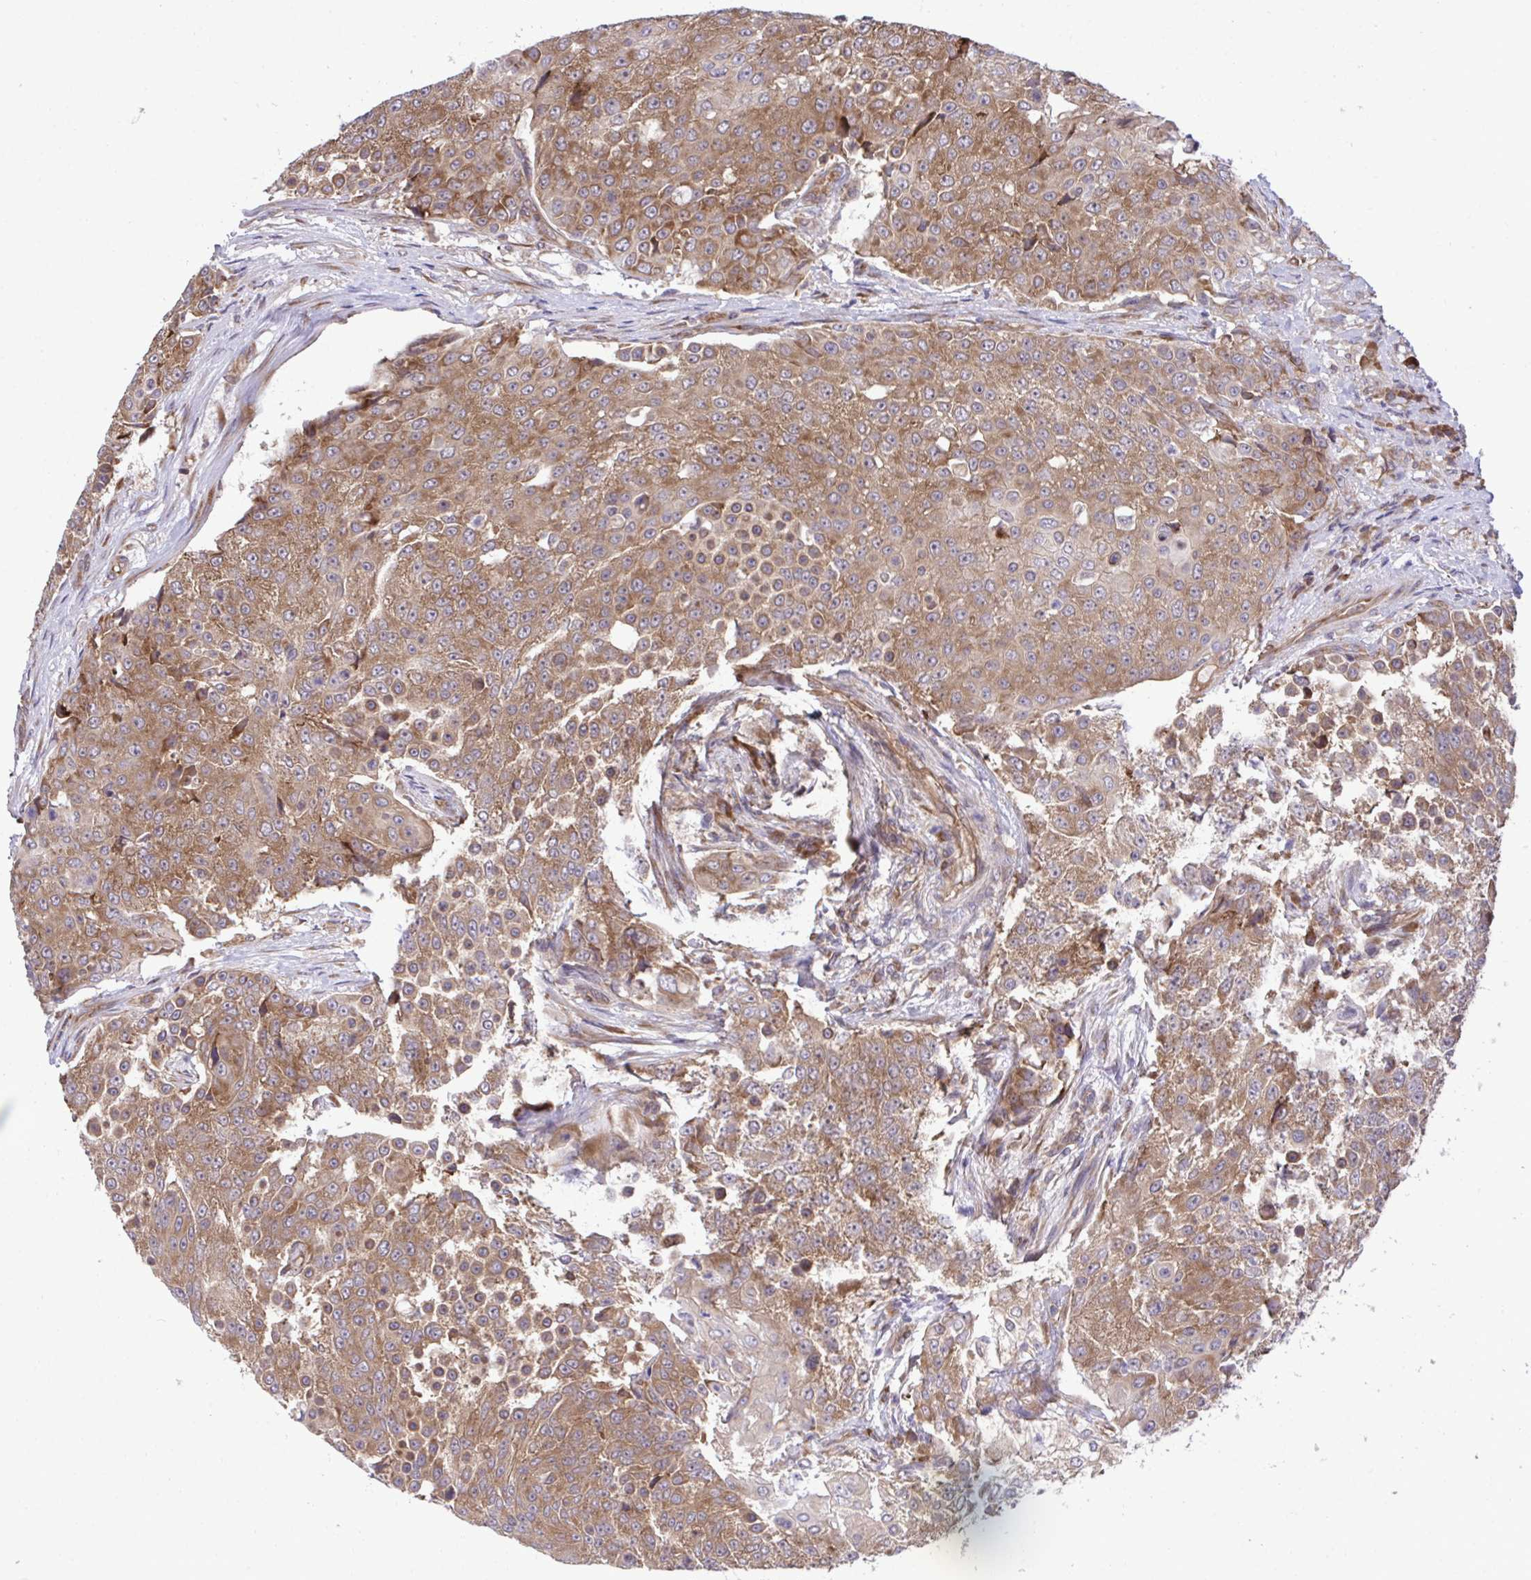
{"staining": {"intensity": "moderate", "quantity": ">75%", "location": "cytoplasmic/membranous"}, "tissue": "urothelial cancer", "cell_type": "Tumor cells", "image_type": "cancer", "snomed": [{"axis": "morphology", "description": "Urothelial carcinoma, High grade"}, {"axis": "topography", "description": "Urinary bladder"}], "caption": "IHC (DAB) staining of urothelial carcinoma (high-grade) displays moderate cytoplasmic/membranous protein positivity in approximately >75% of tumor cells. The protein is stained brown, and the nuclei are stained in blue (DAB (3,3'-diaminobenzidine) IHC with brightfield microscopy, high magnification).", "gene": "RPS15", "patient": {"sex": "female", "age": 63}}